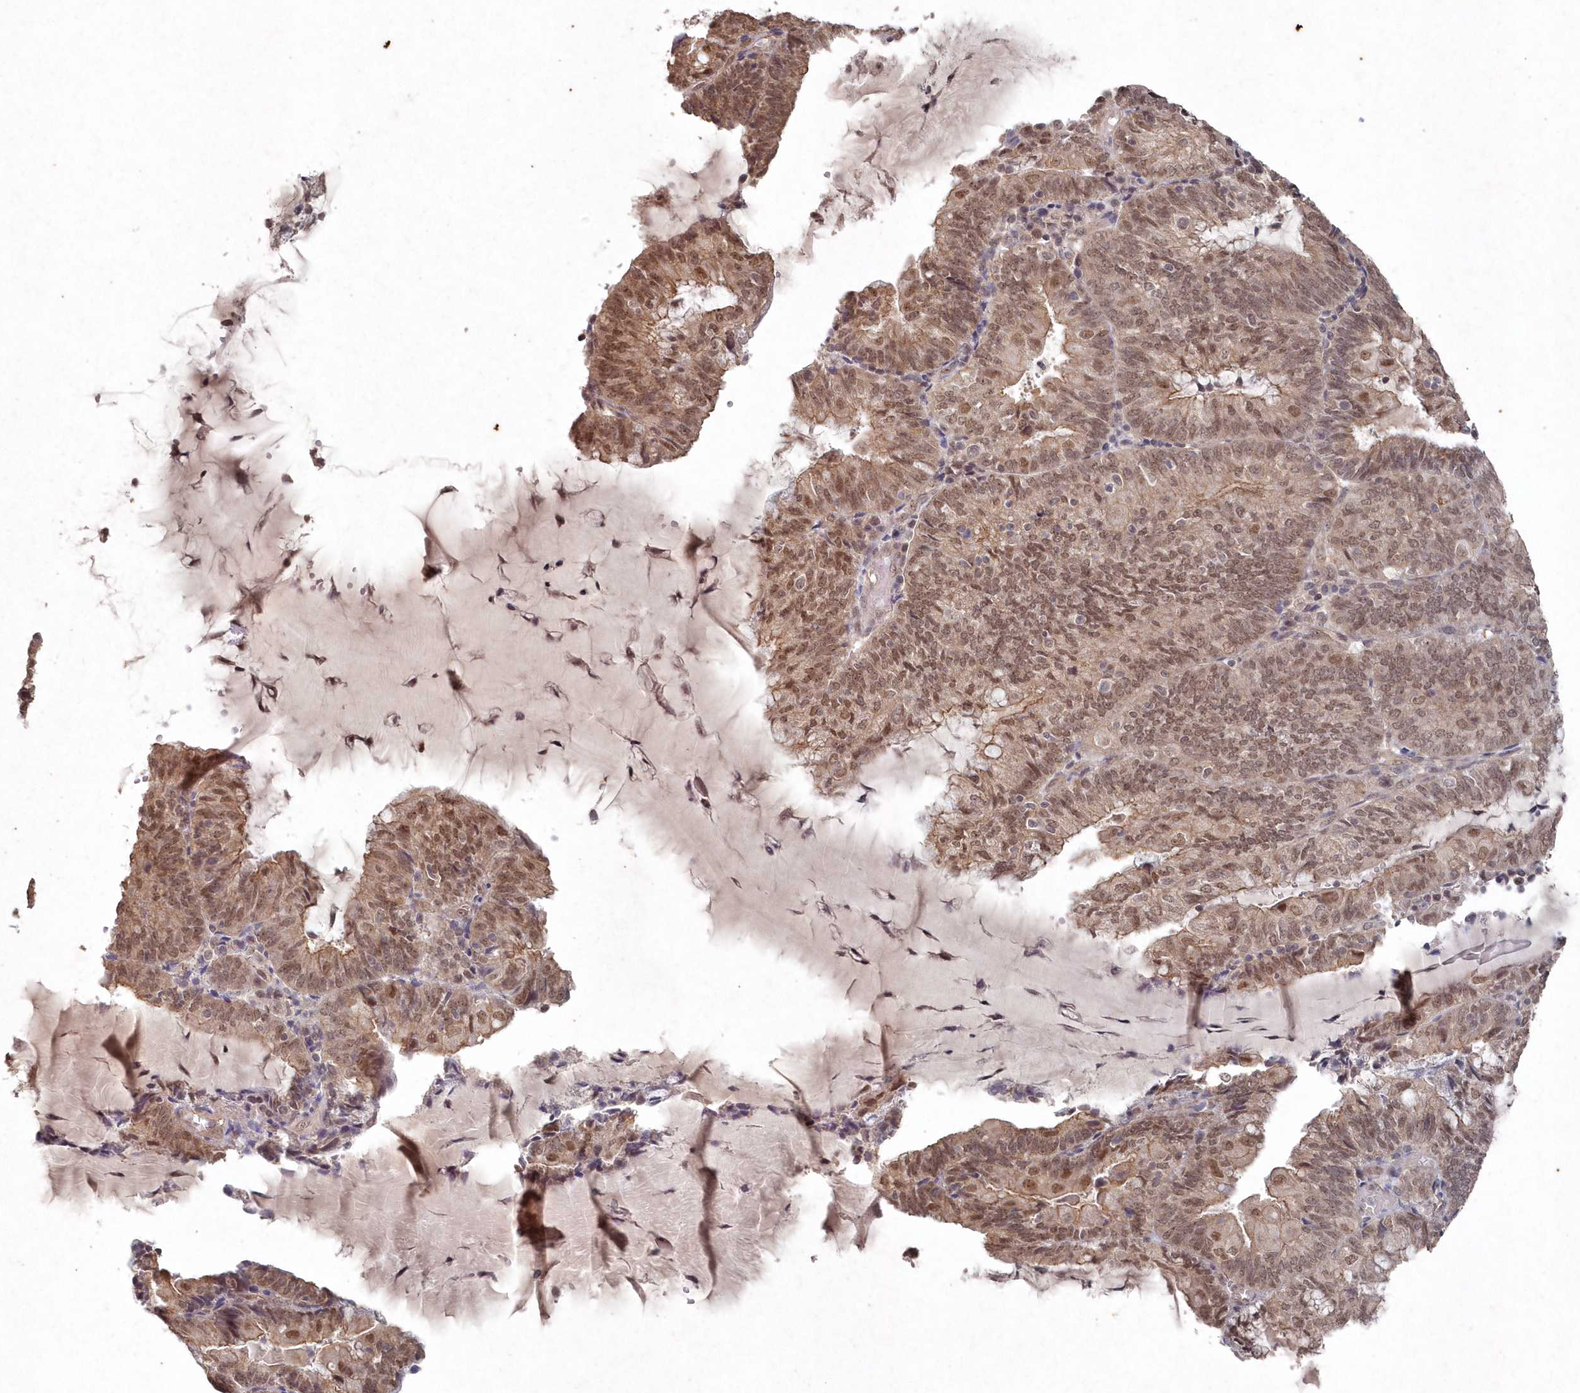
{"staining": {"intensity": "moderate", "quantity": "25%-75%", "location": "cytoplasmic/membranous,nuclear"}, "tissue": "endometrial cancer", "cell_type": "Tumor cells", "image_type": "cancer", "snomed": [{"axis": "morphology", "description": "Adenocarcinoma, NOS"}, {"axis": "topography", "description": "Endometrium"}], "caption": "Protein staining shows moderate cytoplasmic/membranous and nuclear expression in approximately 25%-75% of tumor cells in endometrial cancer. (DAB (3,3'-diaminobenzidine) = brown stain, brightfield microscopy at high magnification).", "gene": "VSIG2", "patient": {"sex": "female", "age": 81}}